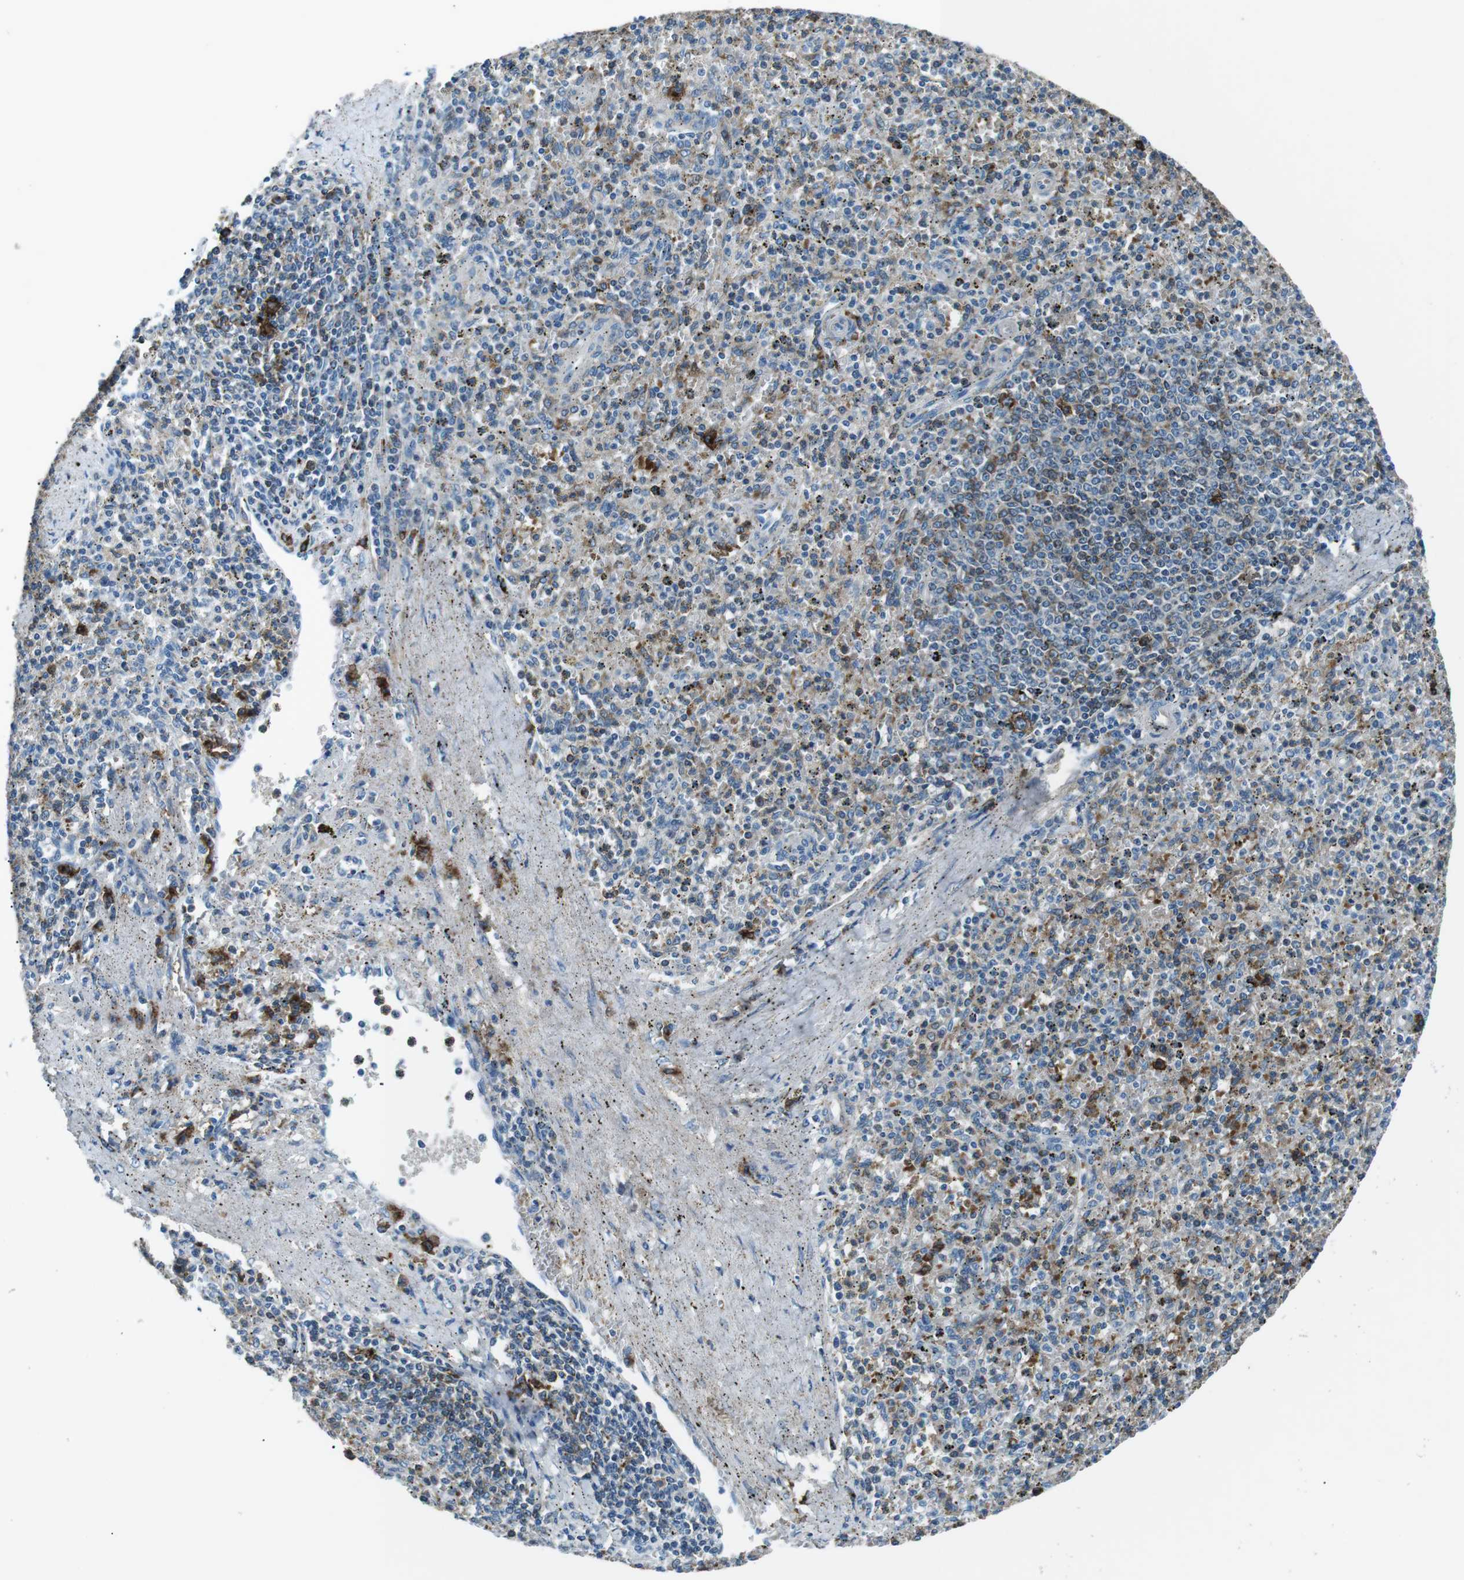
{"staining": {"intensity": "moderate", "quantity": "<25%", "location": "cytoplasmic/membranous"}, "tissue": "spleen", "cell_type": "Cells in red pulp", "image_type": "normal", "snomed": [{"axis": "morphology", "description": "Normal tissue, NOS"}, {"axis": "topography", "description": "Spleen"}], "caption": "Spleen was stained to show a protein in brown. There is low levels of moderate cytoplasmic/membranous positivity in approximately <25% of cells in red pulp. The staining was performed using DAB (3,3'-diaminobenzidine) to visualize the protein expression in brown, while the nuclei were stained in blue with hematoxylin (Magnification: 20x).", "gene": "ST6GAL1", "patient": {"sex": "male", "age": 72}}